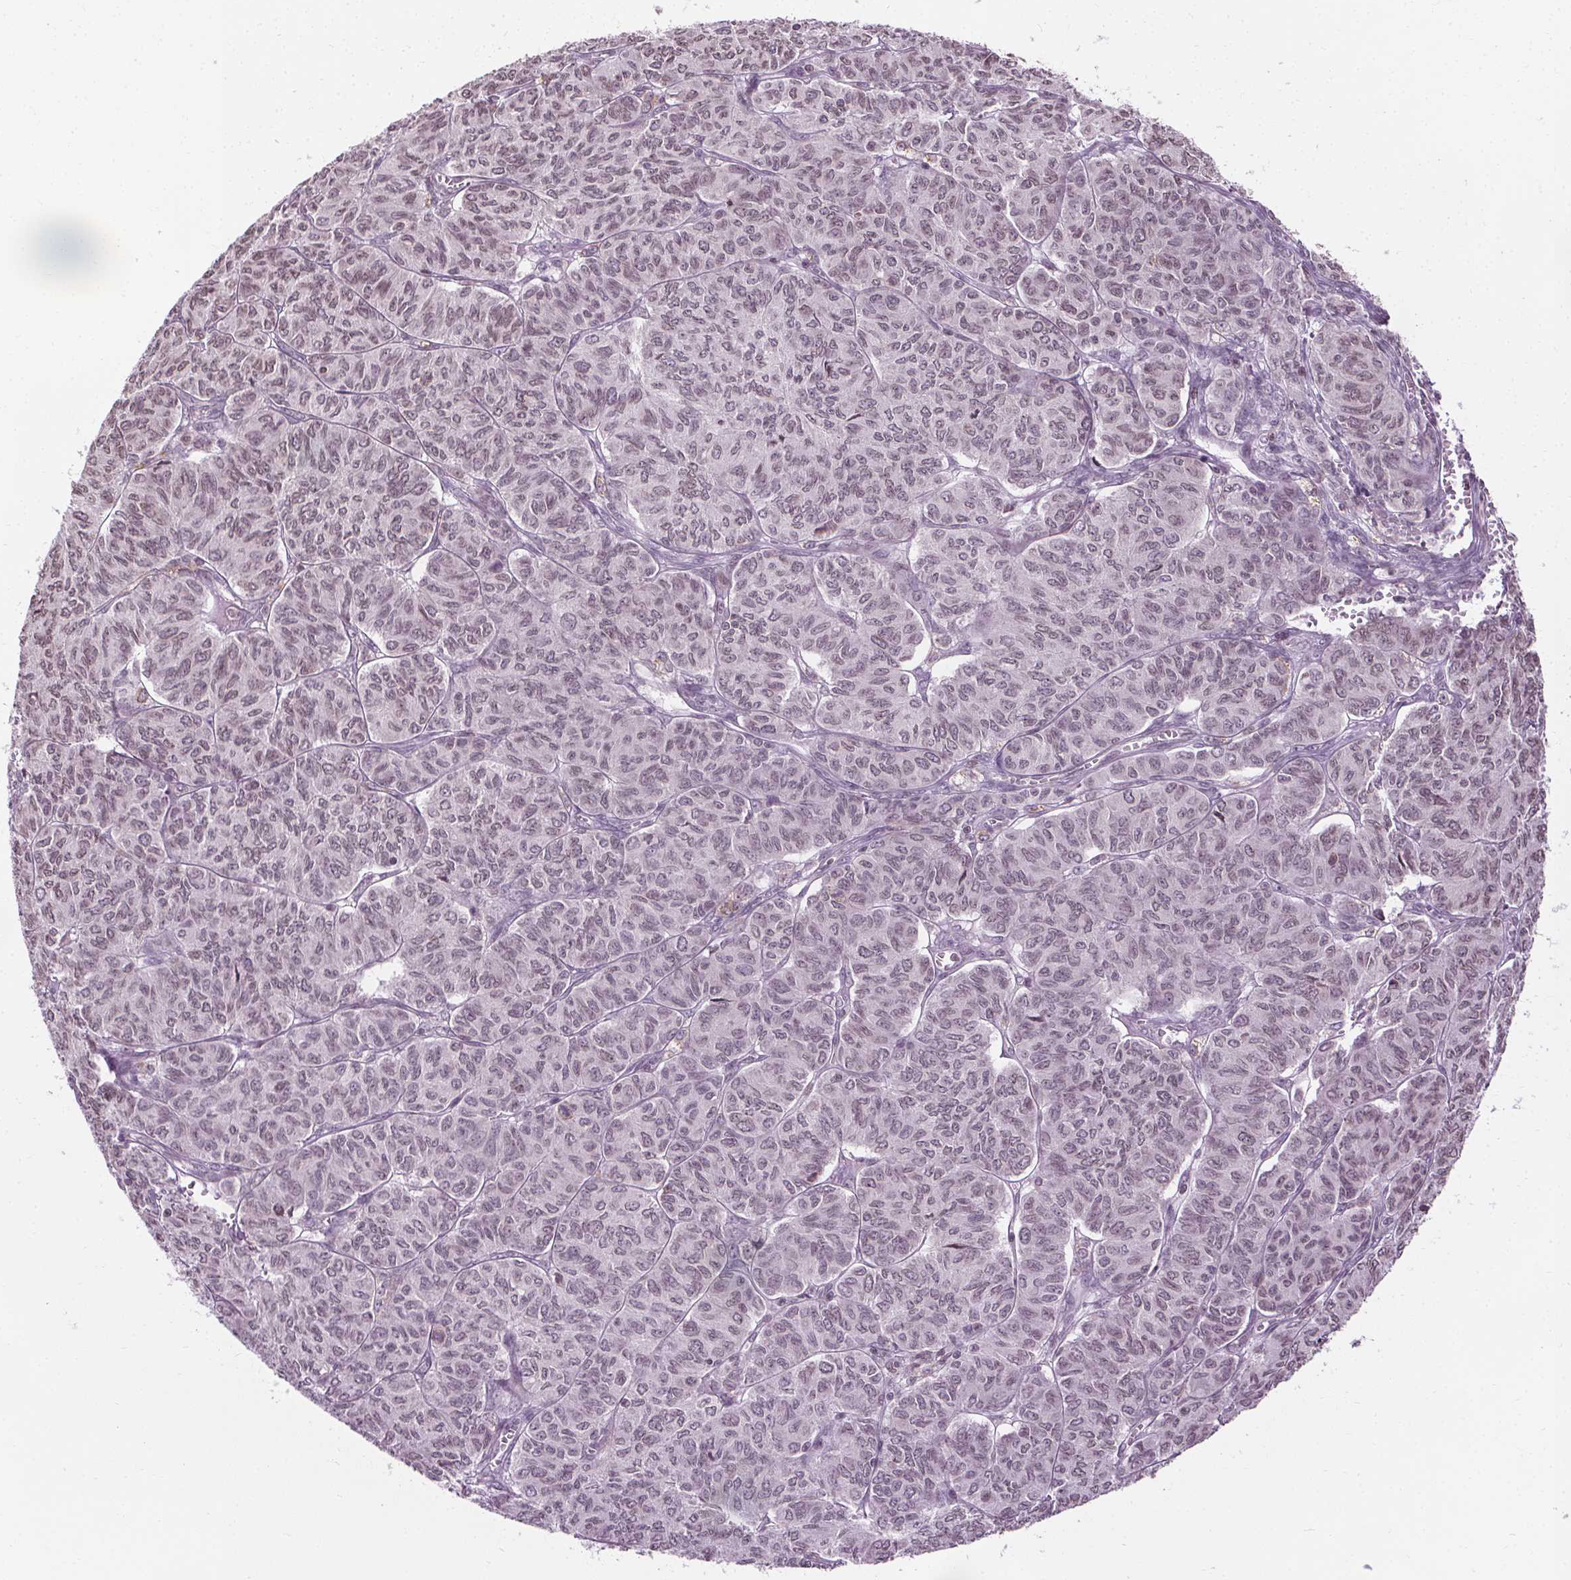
{"staining": {"intensity": "weak", "quantity": "25%-75%", "location": "nuclear"}, "tissue": "ovarian cancer", "cell_type": "Tumor cells", "image_type": "cancer", "snomed": [{"axis": "morphology", "description": "Carcinoma, endometroid"}, {"axis": "topography", "description": "Ovary"}], "caption": "Immunohistochemistry of ovarian cancer (endometroid carcinoma) reveals low levels of weak nuclear staining in about 25%-75% of tumor cells.", "gene": "LFNG", "patient": {"sex": "female", "age": 80}}